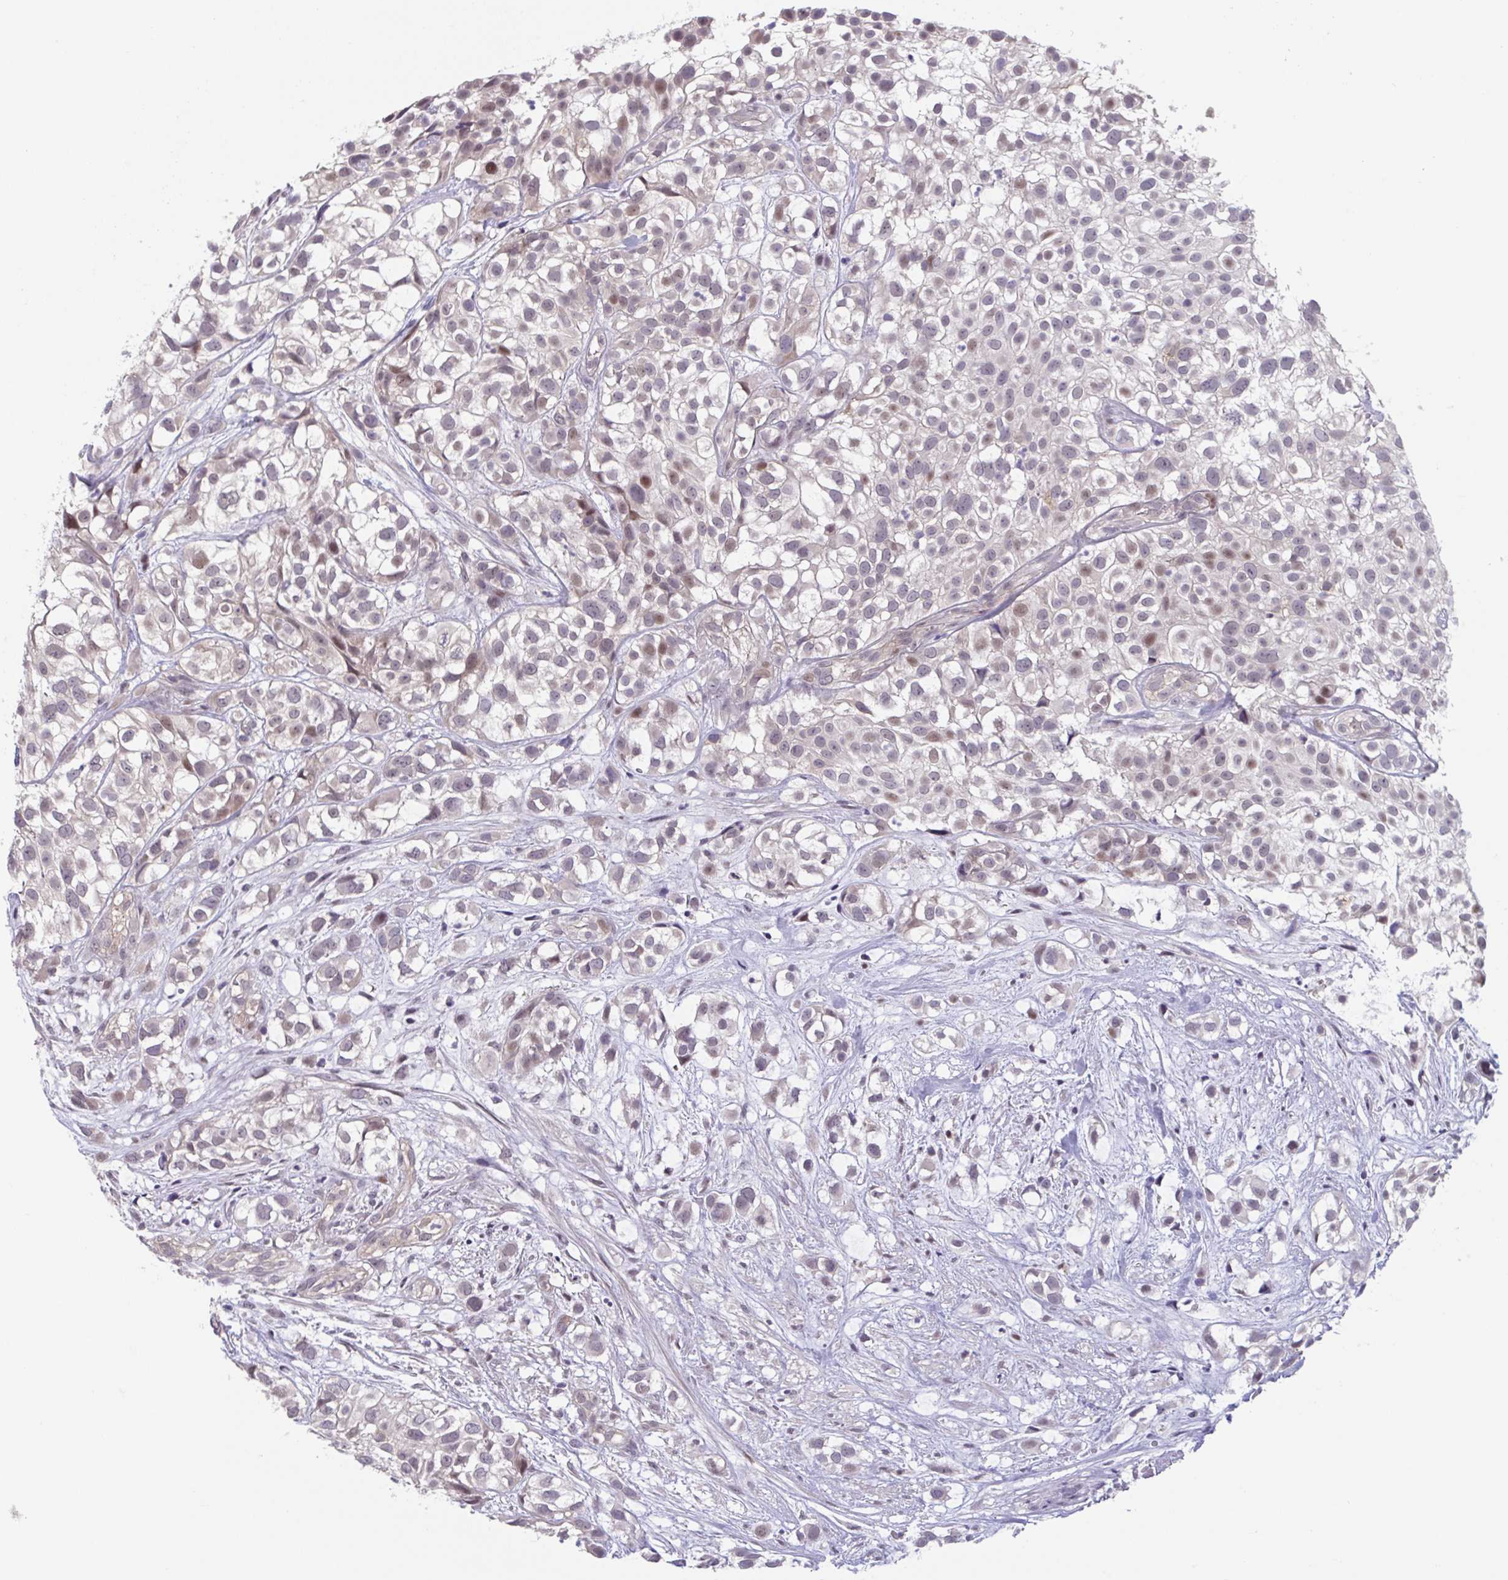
{"staining": {"intensity": "moderate", "quantity": "<25%", "location": "nuclear"}, "tissue": "urothelial cancer", "cell_type": "Tumor cells", "image_type": "cancer", "snomed": [{"axis": "morphology", "description": "Urothelial carcinoma, High grade"}, {"axis": "topography", "description": "Urinary bladder"}], "caption": "A micrograph showing moderate nuclear expression in about <25% of tumor cells in urothelial cancer, as visualized by brown immunohistochemical staining.", "gene": "RIOK1", "patient": {"sex": "male", "age": 56}}